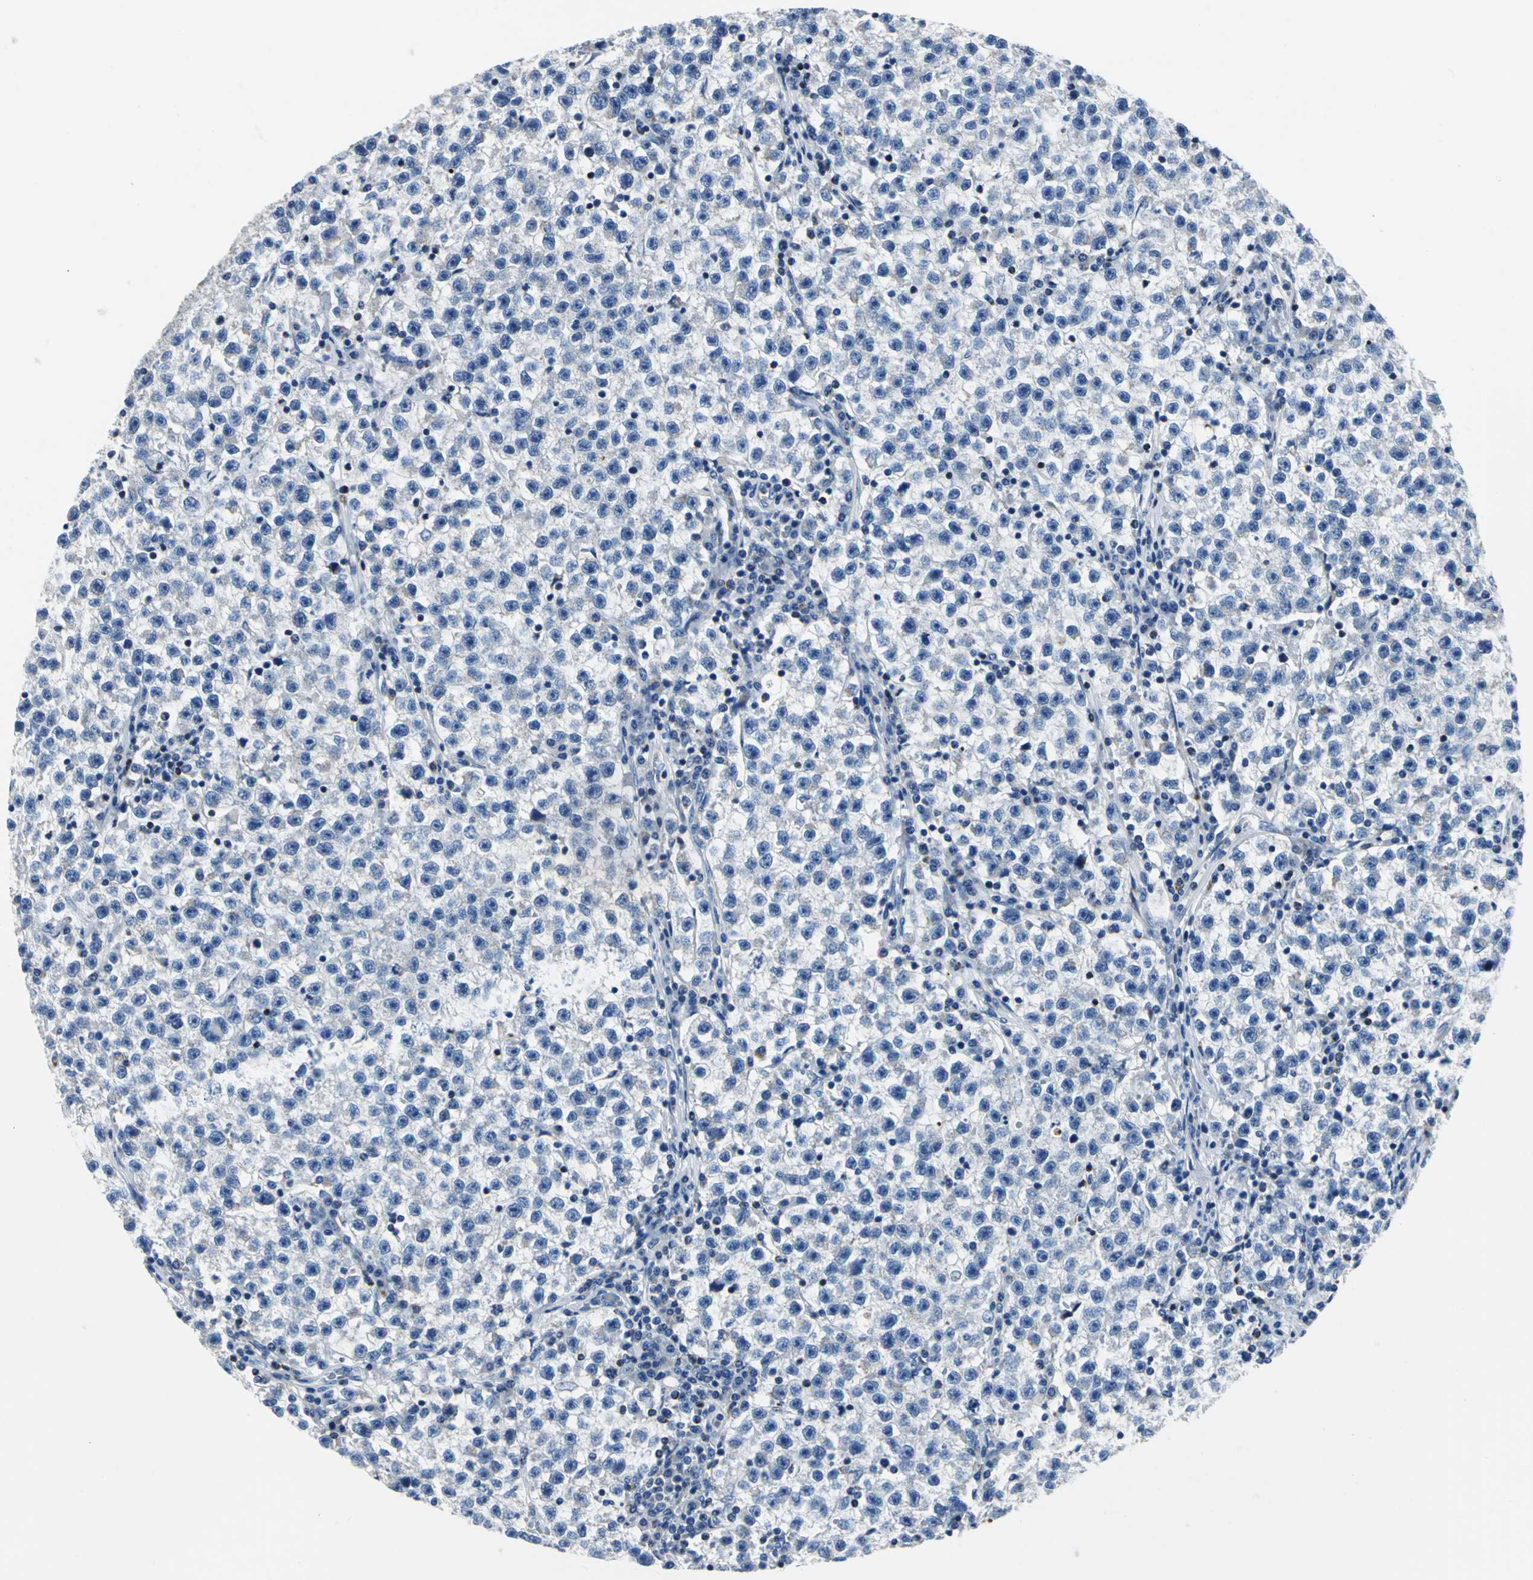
{"staining": {"intensity": "negative", "quantity": "none", "location": "none"}, "tissue": "testis cancer", "cell_type": "Tumor cells", "image_type": "cancer", "snomed": [{"axis": "morphology", "description": "Seminoma, NOS"}, {"axis": "topography", "description": "Testis"}], "caption": "A photomicrograph of testis seminoma stained for a protein exhibits no brown staining in tumor cells.", "gene": "IFI6", "patient": {"sex": "male", "age": 22}}